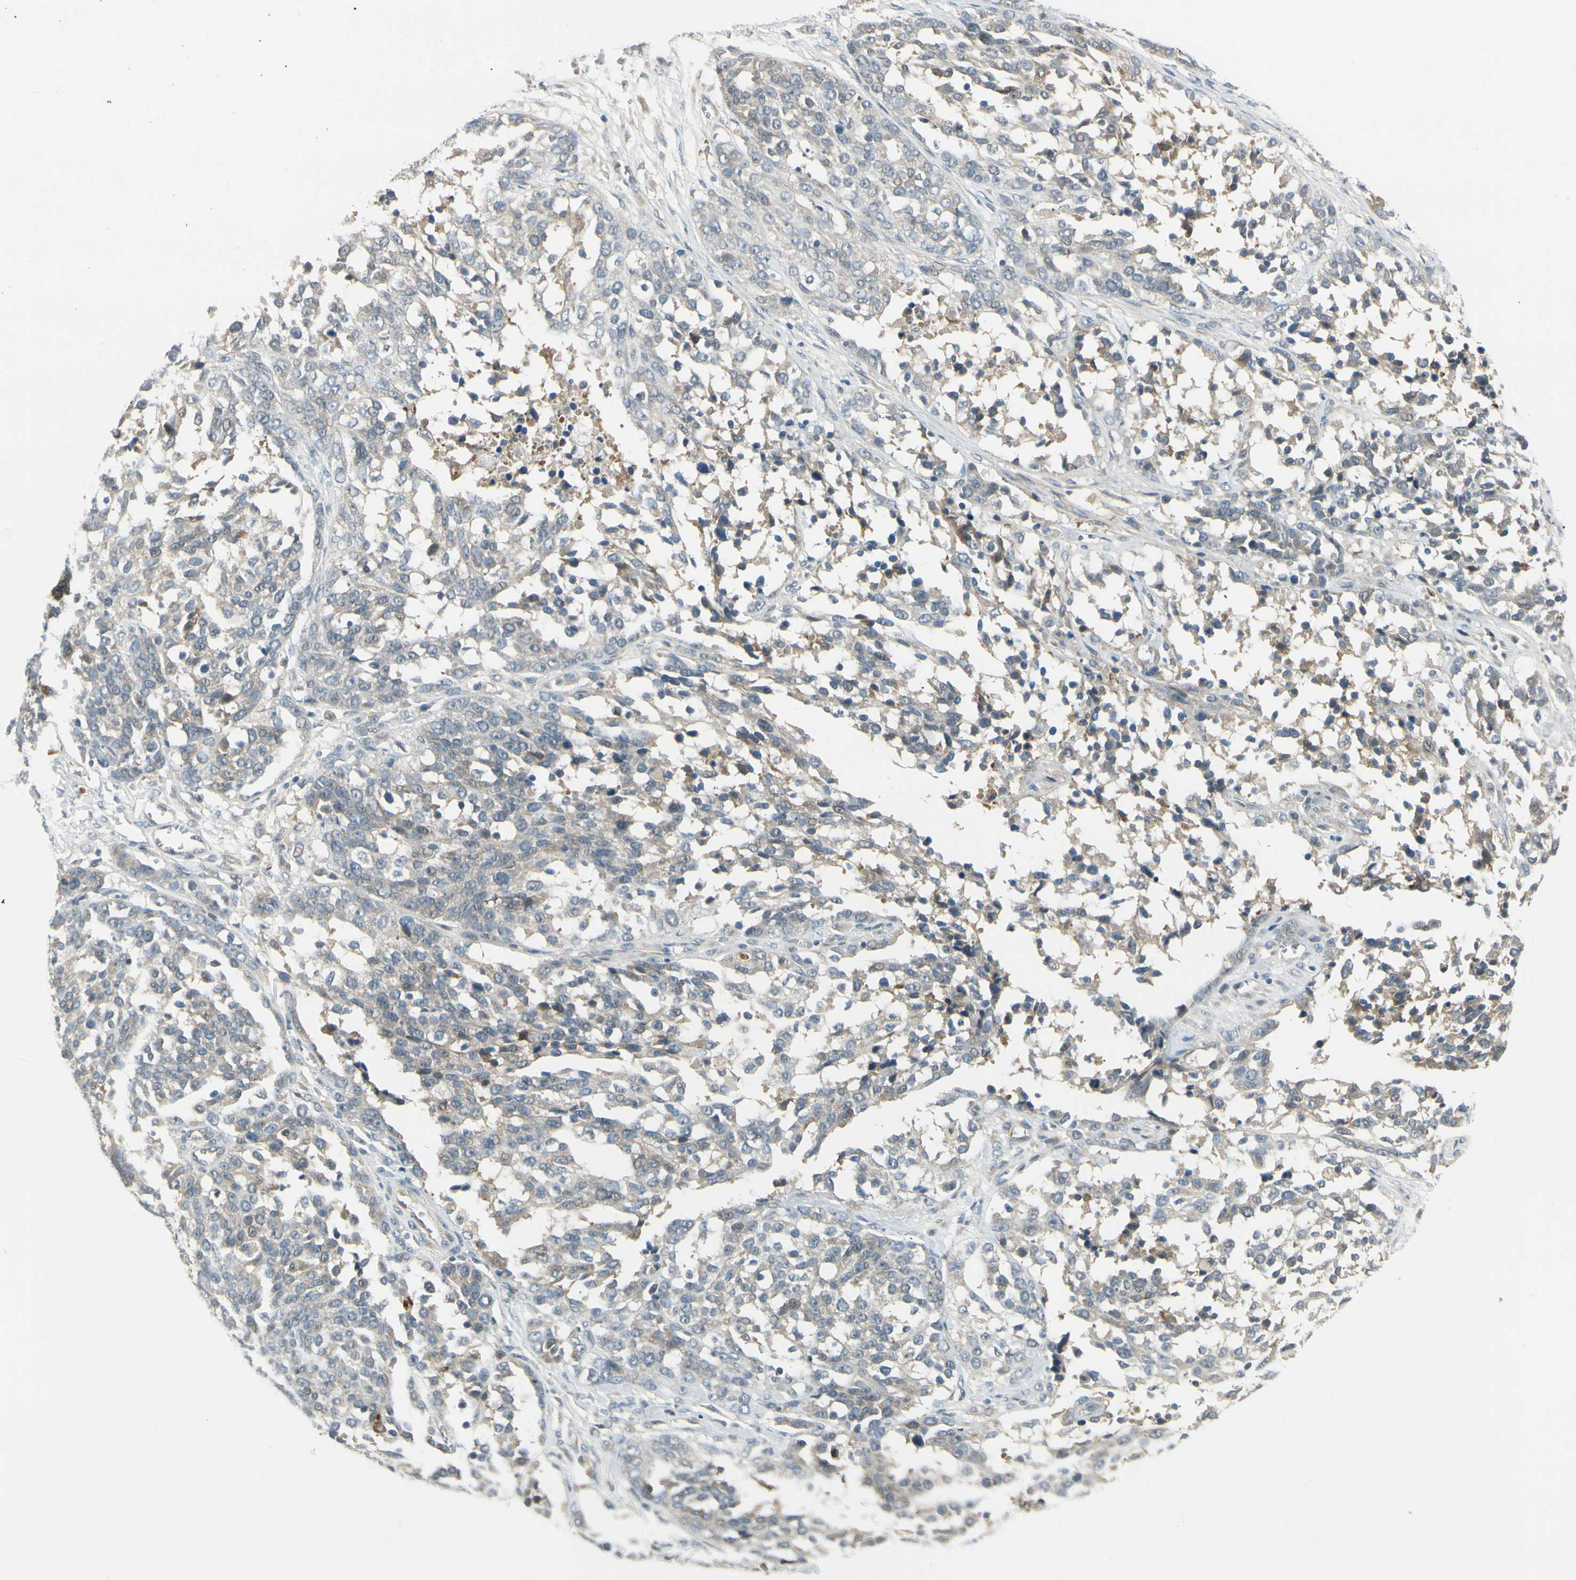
{"staining": {"intensity": "weak", "quantity": "<25%", "location": "cytoplasmic/membranous"}, "tissue": "ovarian cancer", "cell_type": "Tumor cells", "image_type": "cancer", "snomed": [{"axis": "morphology", "description": "Cystadenocarcinoma, serous, NOS"}, {"axis": "topography", "description": "Ovary"}], "caption": "Tumor cells are negative for brown protein staining in ovarian serous cystadenocarcinoma. The staining is performed using DAB (3,3'-diaminobenzidine) brown chromogen with nuclei counter-stained in using hematoxylin.", "gene": "EPHB3", "patient": {"sex": "female", "age": 44}}